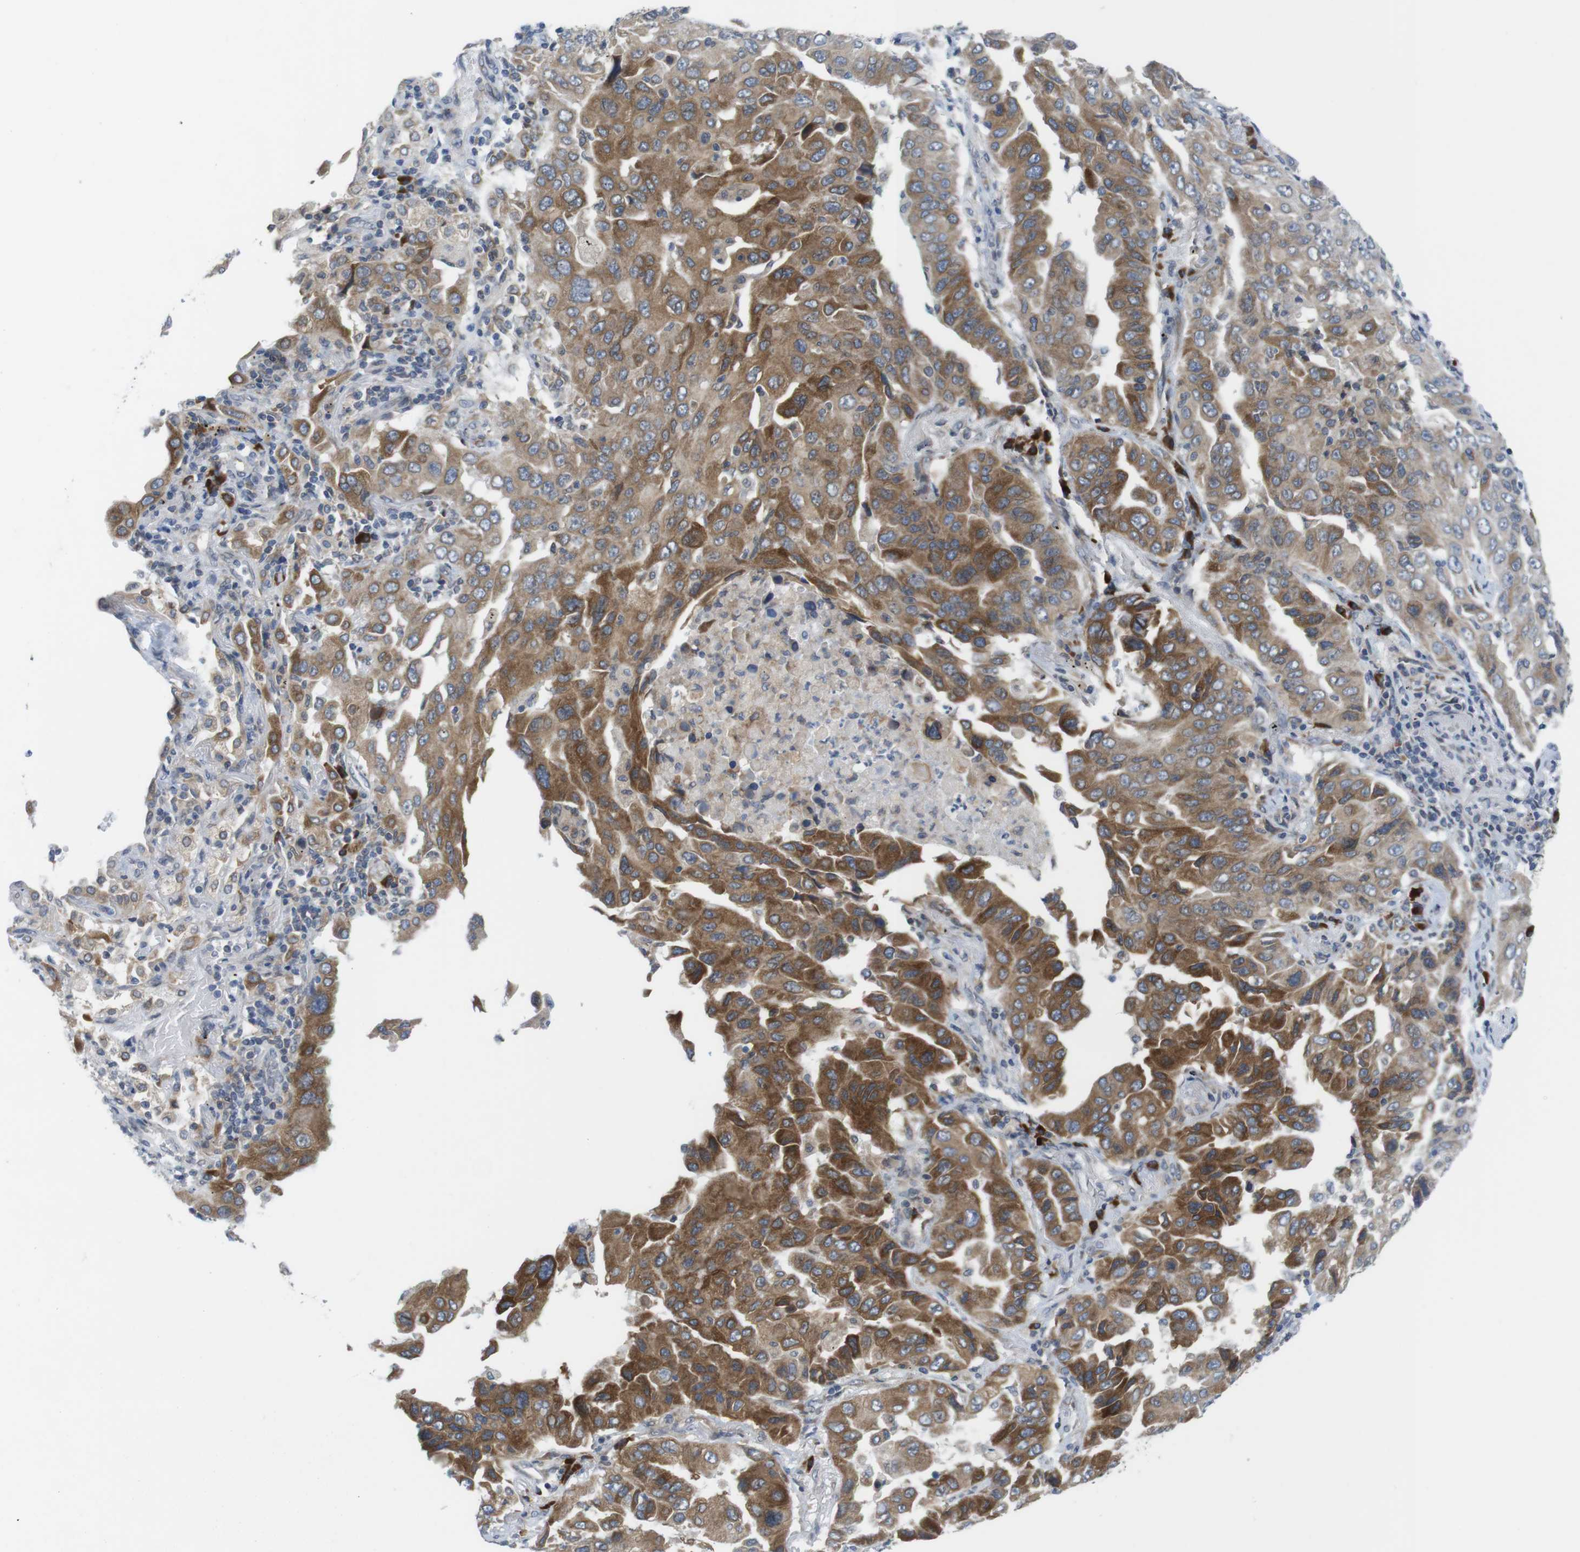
{"staining": {"intensity": "moderate", "quantity": ">75%", "location": "cytoplasmic/membranous"}, "tissue": "lung cancer", "cell_type": "Tumor cells", "image_type": "cancer", "snomed": [{"axis": "morphology", "description": "Adenocarcinoma, NOS"}, {"axis": "topography", "description": "Lung"}], "caption": "A medium amount of moderate cytoplasmic/membranous staining is appreciated in approximately >75% of tumor cells in lung cancer (adenocarcinoma) tissue.", "gene": "ERGIC3", "patient": {"sex": "female", "age": 65}}